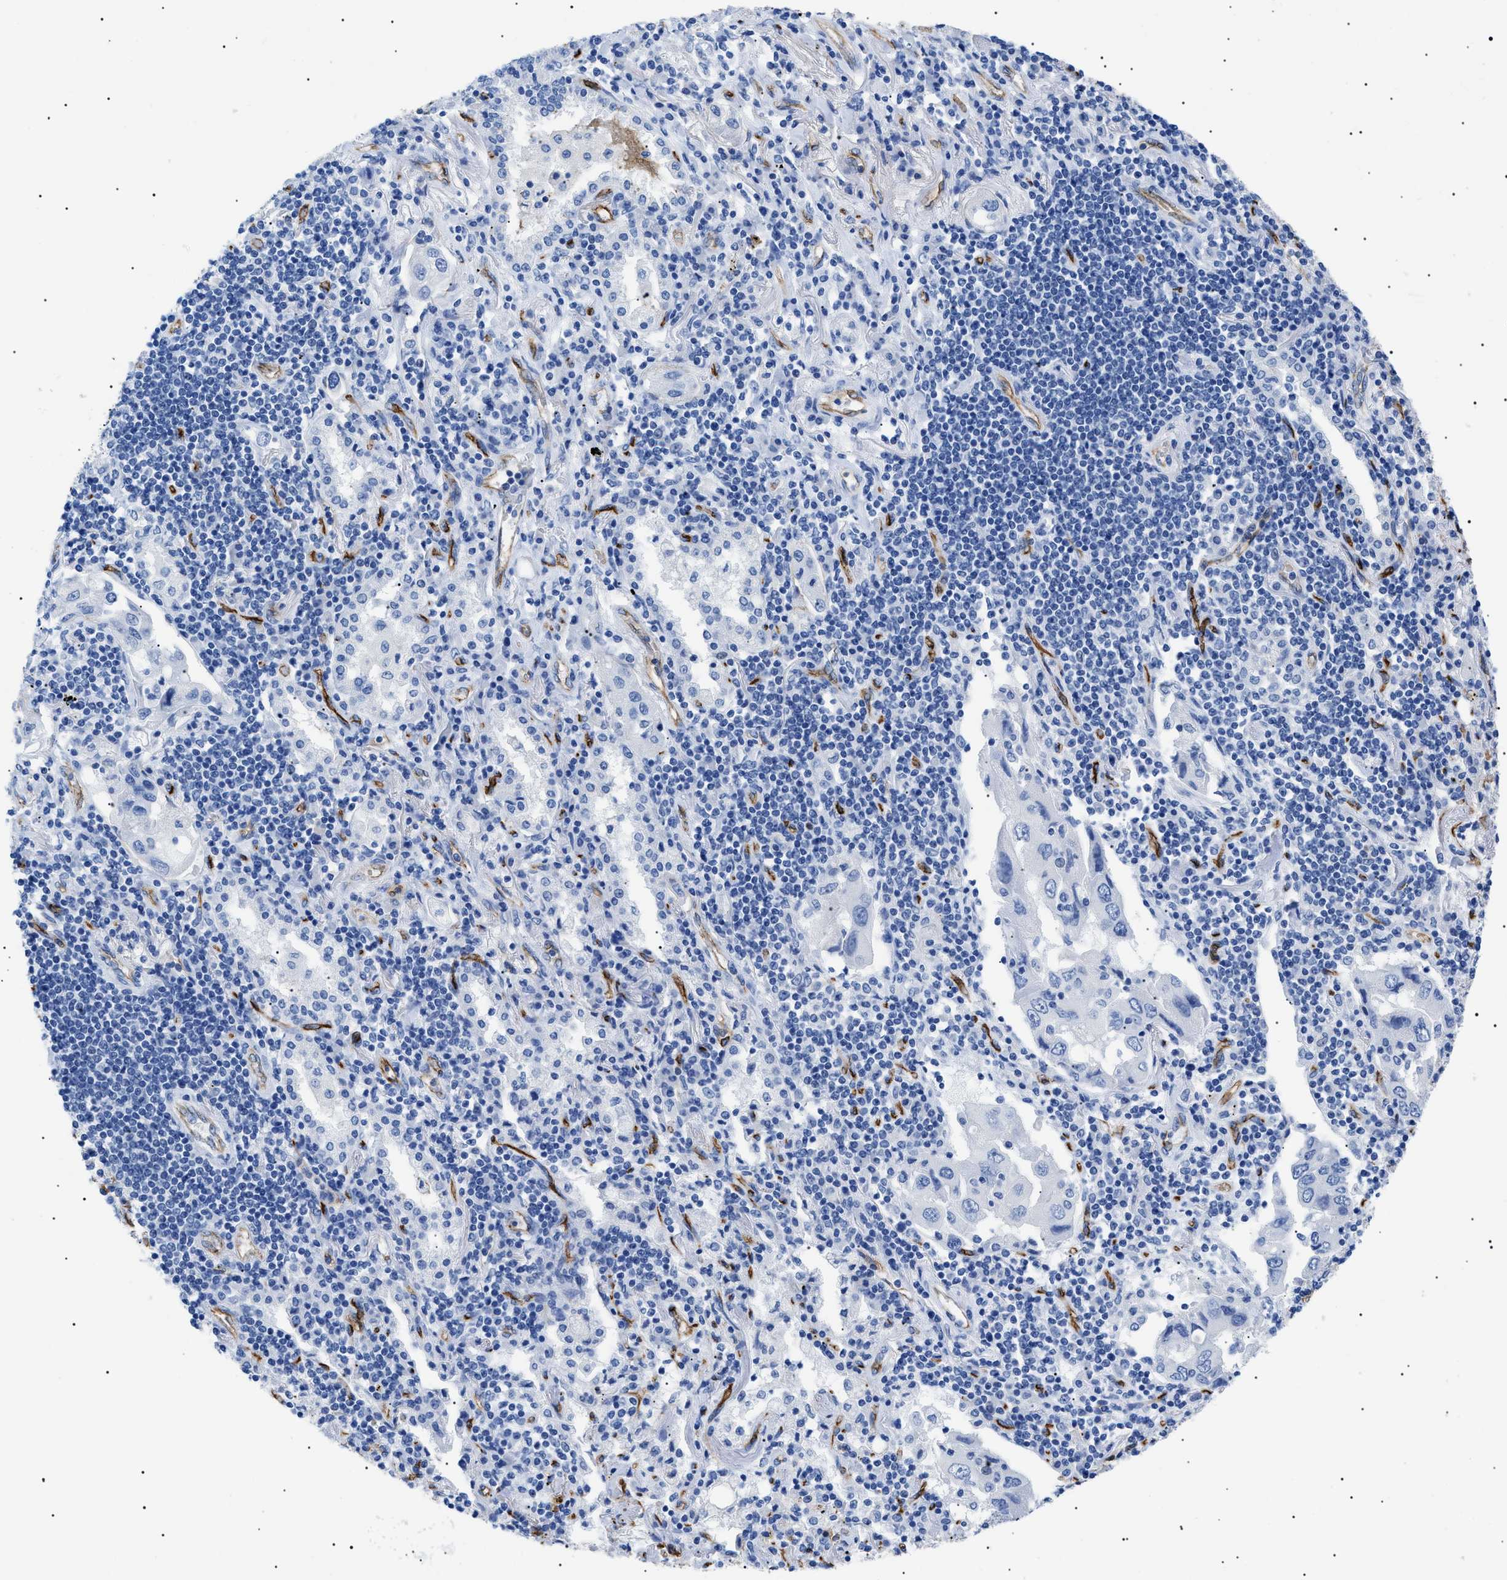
{"staining": {"intensity": "negative", "quantity": "none", "location": "none"}, "tissue": "lung cancer", "cell_type": "Tumor cells", "image_type": "cancer", "snomed": [{"axis": "morphology", "description": "Adenocarcinoma, NOS"}, {"axis": "topography", "description": "Lung"}], "caption": "IHC of lung cancer demonstrates no staining in tumor cells. (Stains: DAB immunohistochemistry (IHC) with hematoxylin counter stain, Microscopy: brightfield microscopy at high magnification).", "gene": "PODXL", "patient": {"sex": "female", "age": 65}}